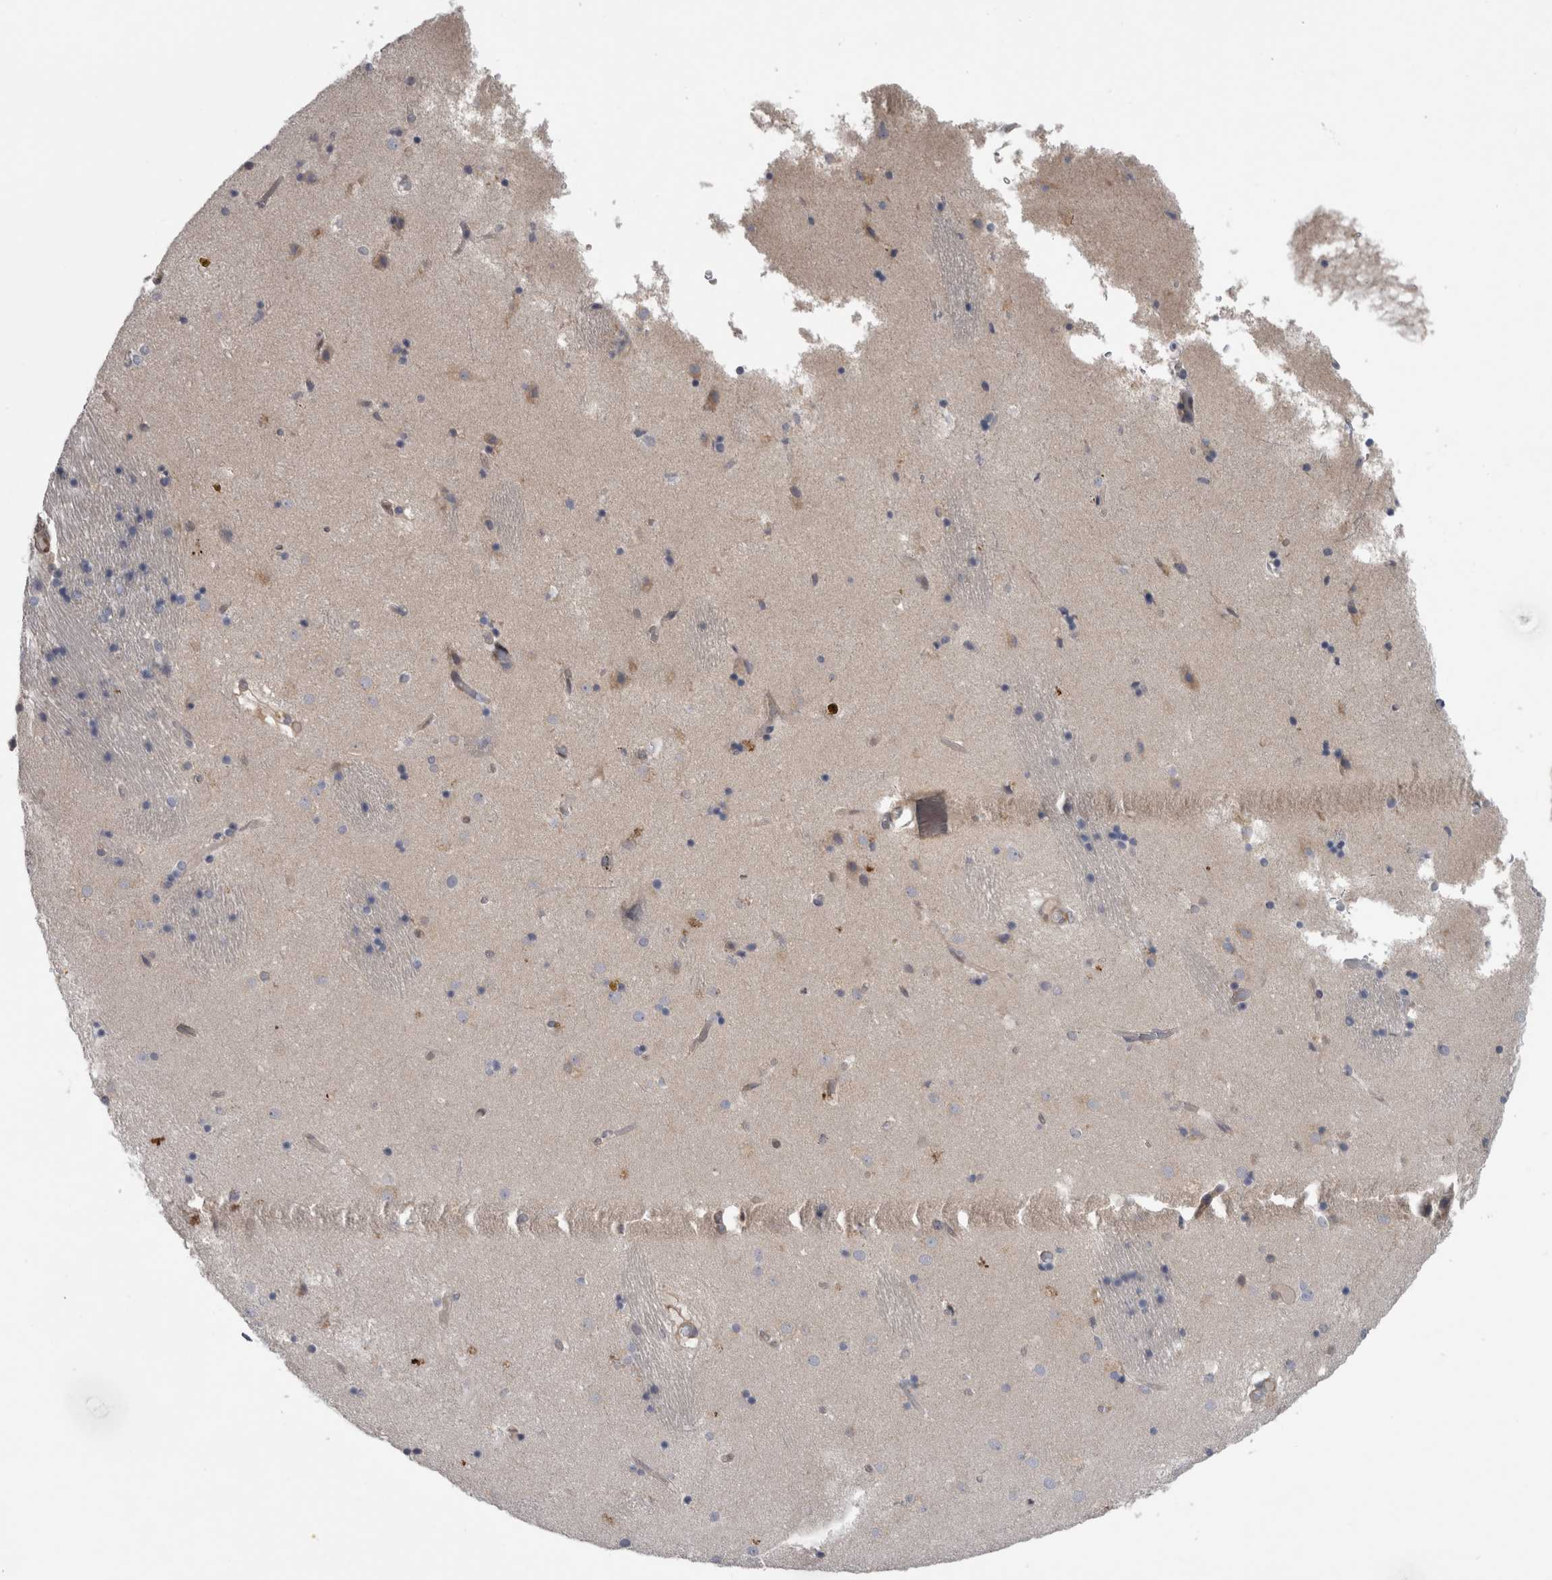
{"staining": {"intensity": "weak", "quantity": "<25%", "location": "cytoplasmic/membranous"}, "tissue": "caudate", "cell_type": "Glial cells", "image_type": "normal", "snomed": [{"axis": "morphology", "description": "Normal tissue, NOS"}, {"axis": "topography", "description": "Lateral ventricle wall"}], "caption": "Protein analysis of unremarkable caudate shows no significant expression in glial cells.", "gene": "NAPRT", "patient": {"sex": "male", "age": 70}}